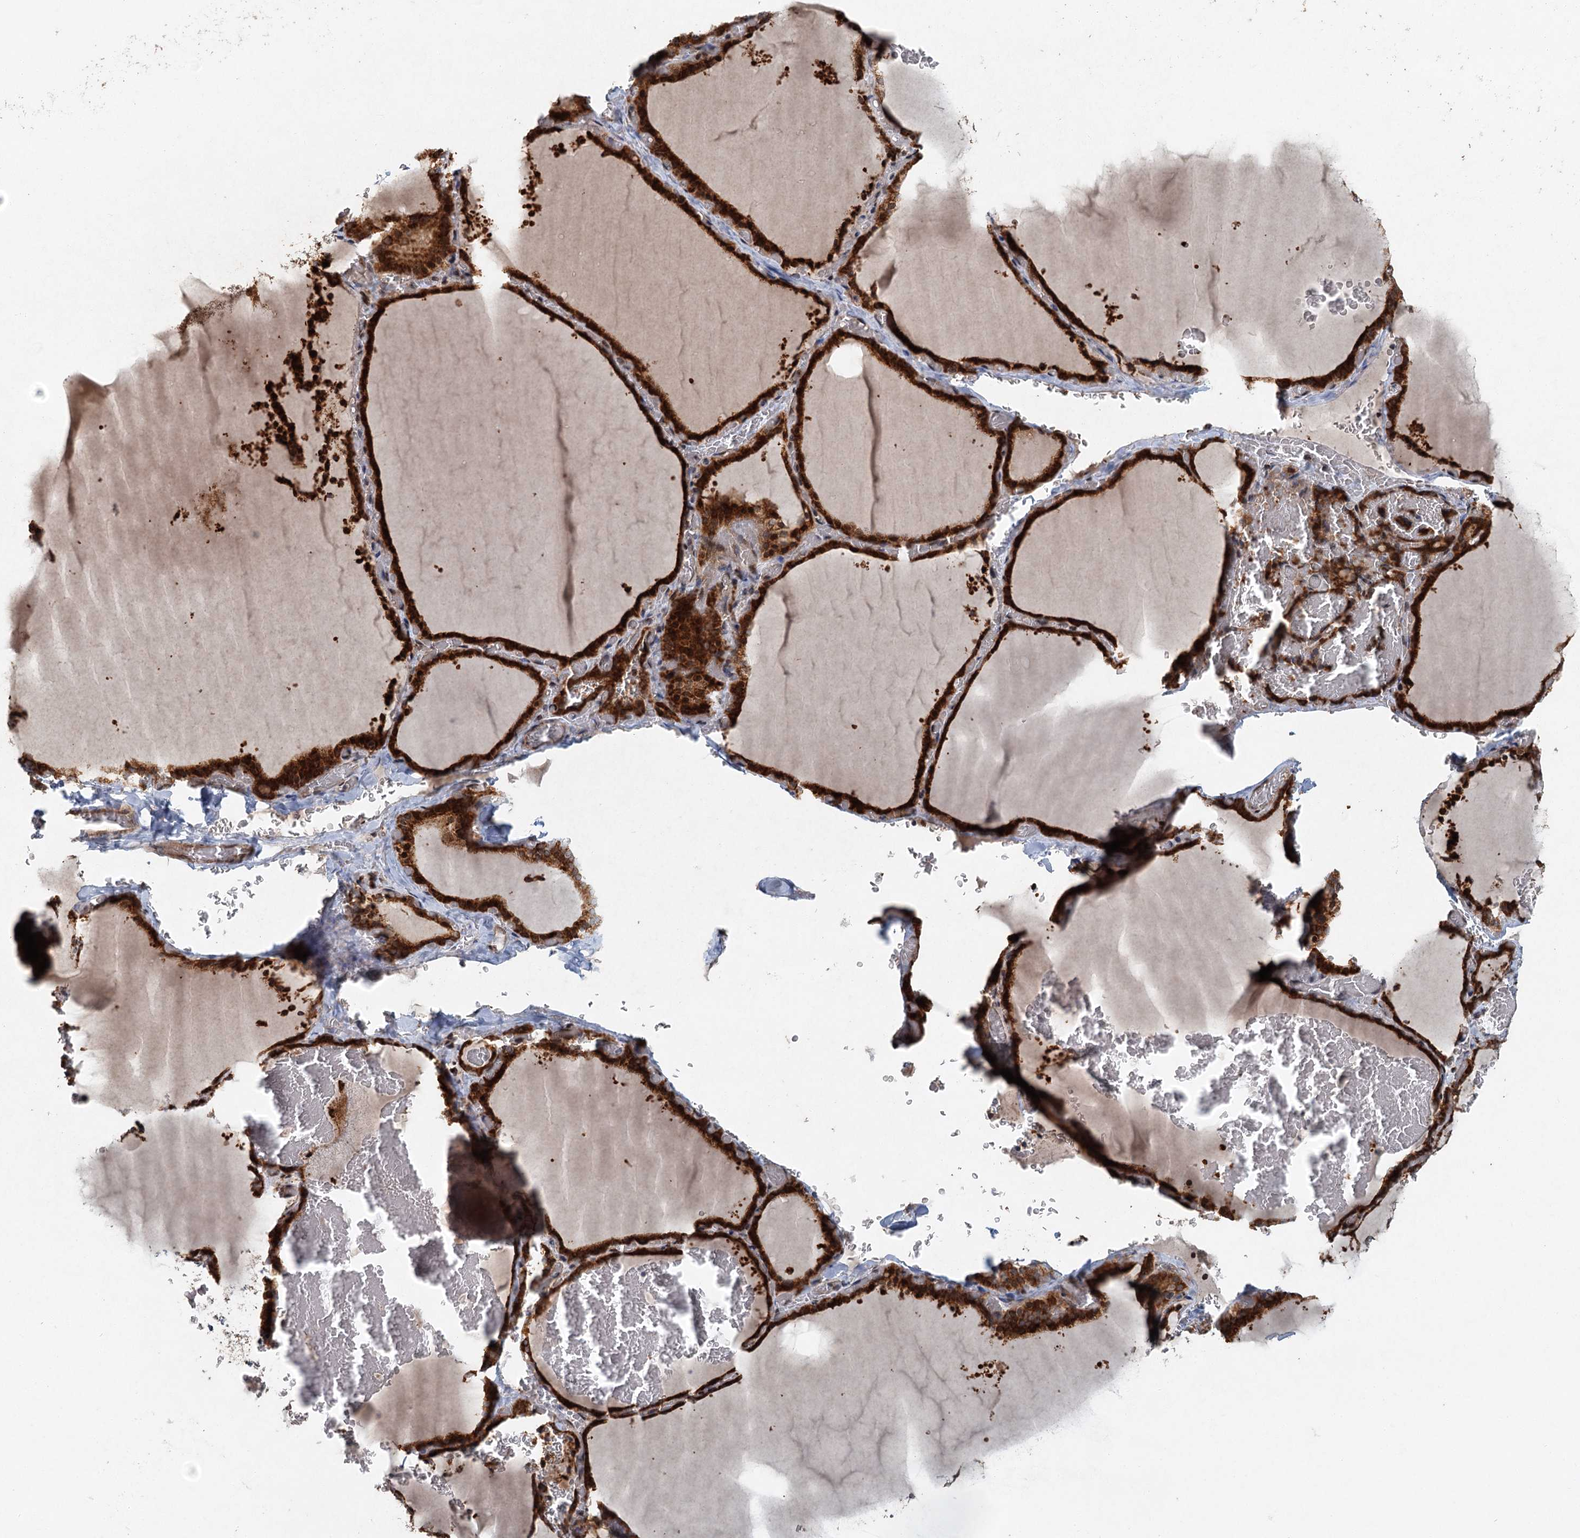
{"staining": {"intensity": "strong", "quantity": ">75%", "location": "cytoplasmic/membranous,nuclear"}, "tissue": "thyroid gland", "cell_type": "Glandular cells", "image_type": "normal", "snomed": [{"axis": "morphology", "description": "Normal tissue, NOS"}, {"axis": "topography", "description": "Thyroid gland"}], "caption": "Immunohistochemical staining of normal thyroid gland exhibits >75% levels of strong cytoplasmic/membranous,nuclear protein staining in about >75% of glandular cells.", "gene": "SRPX2", "patient": {"sex": "female", "age": 39}}